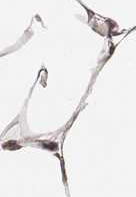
{"staining": {"intensity": "moderate", "quantity": ">75%", "location": "nuclear"}, "tissue": "breast", "cell_type": "Adipocytes", "image_type": "normal", "snomed": [{"axis": "morphology", "description": "Normal tissue, NOS"}, {"axis": "topography", "description": "Breast"}], "caption": "Breast stained for a protein (brown) displays moderate nuclear positive staining in about >75% of adipocytes.", "gene": "CIR1", "patient": {"sex": "female", "age": 32}}